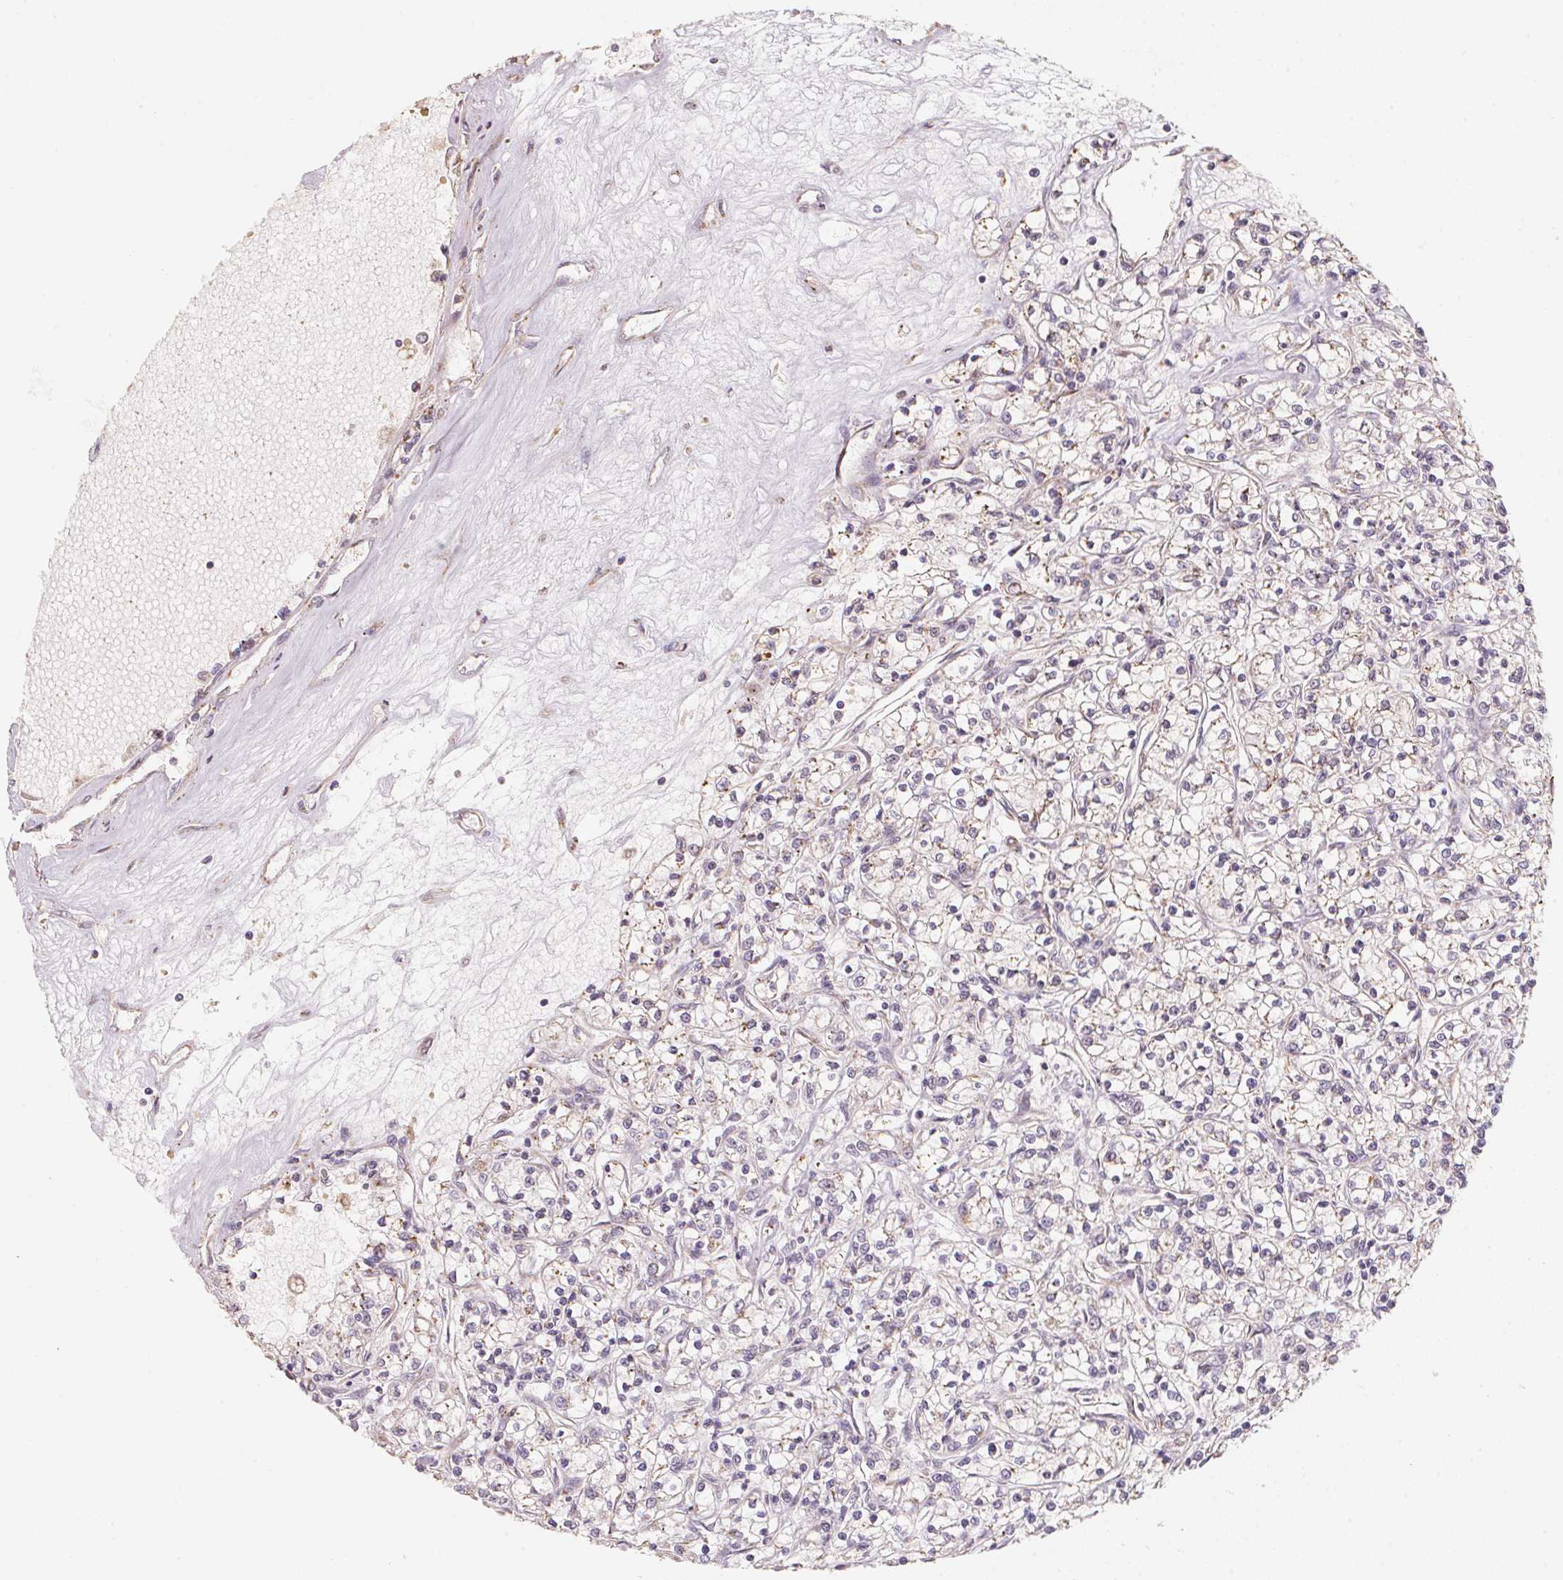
{"staining": {"intensity": "weak", "quantity": "25%-75%", "location": "cytoplasmic/membranous"}, "tissue": "renal cancer", "cell_type": "Tumor cells", "image_type": "cancer", "snomed": [{"axis": "morphology", "description": "Adenocarcinoma, NOS"}, {"axis": "topography", "description": "Kidney"}], "caption": "This photomicrograph reveals renal cancer (adenocarcinoma) stained with immunohistochemistry (IHC) to label a protein in brown. The cytoplasmic/membranous of tumor cells show weak positivity for the protein. Nuclei are counter-stained blue.", "gene": "TSPAN12", "patient": {"sex": "female", "age": 59}}